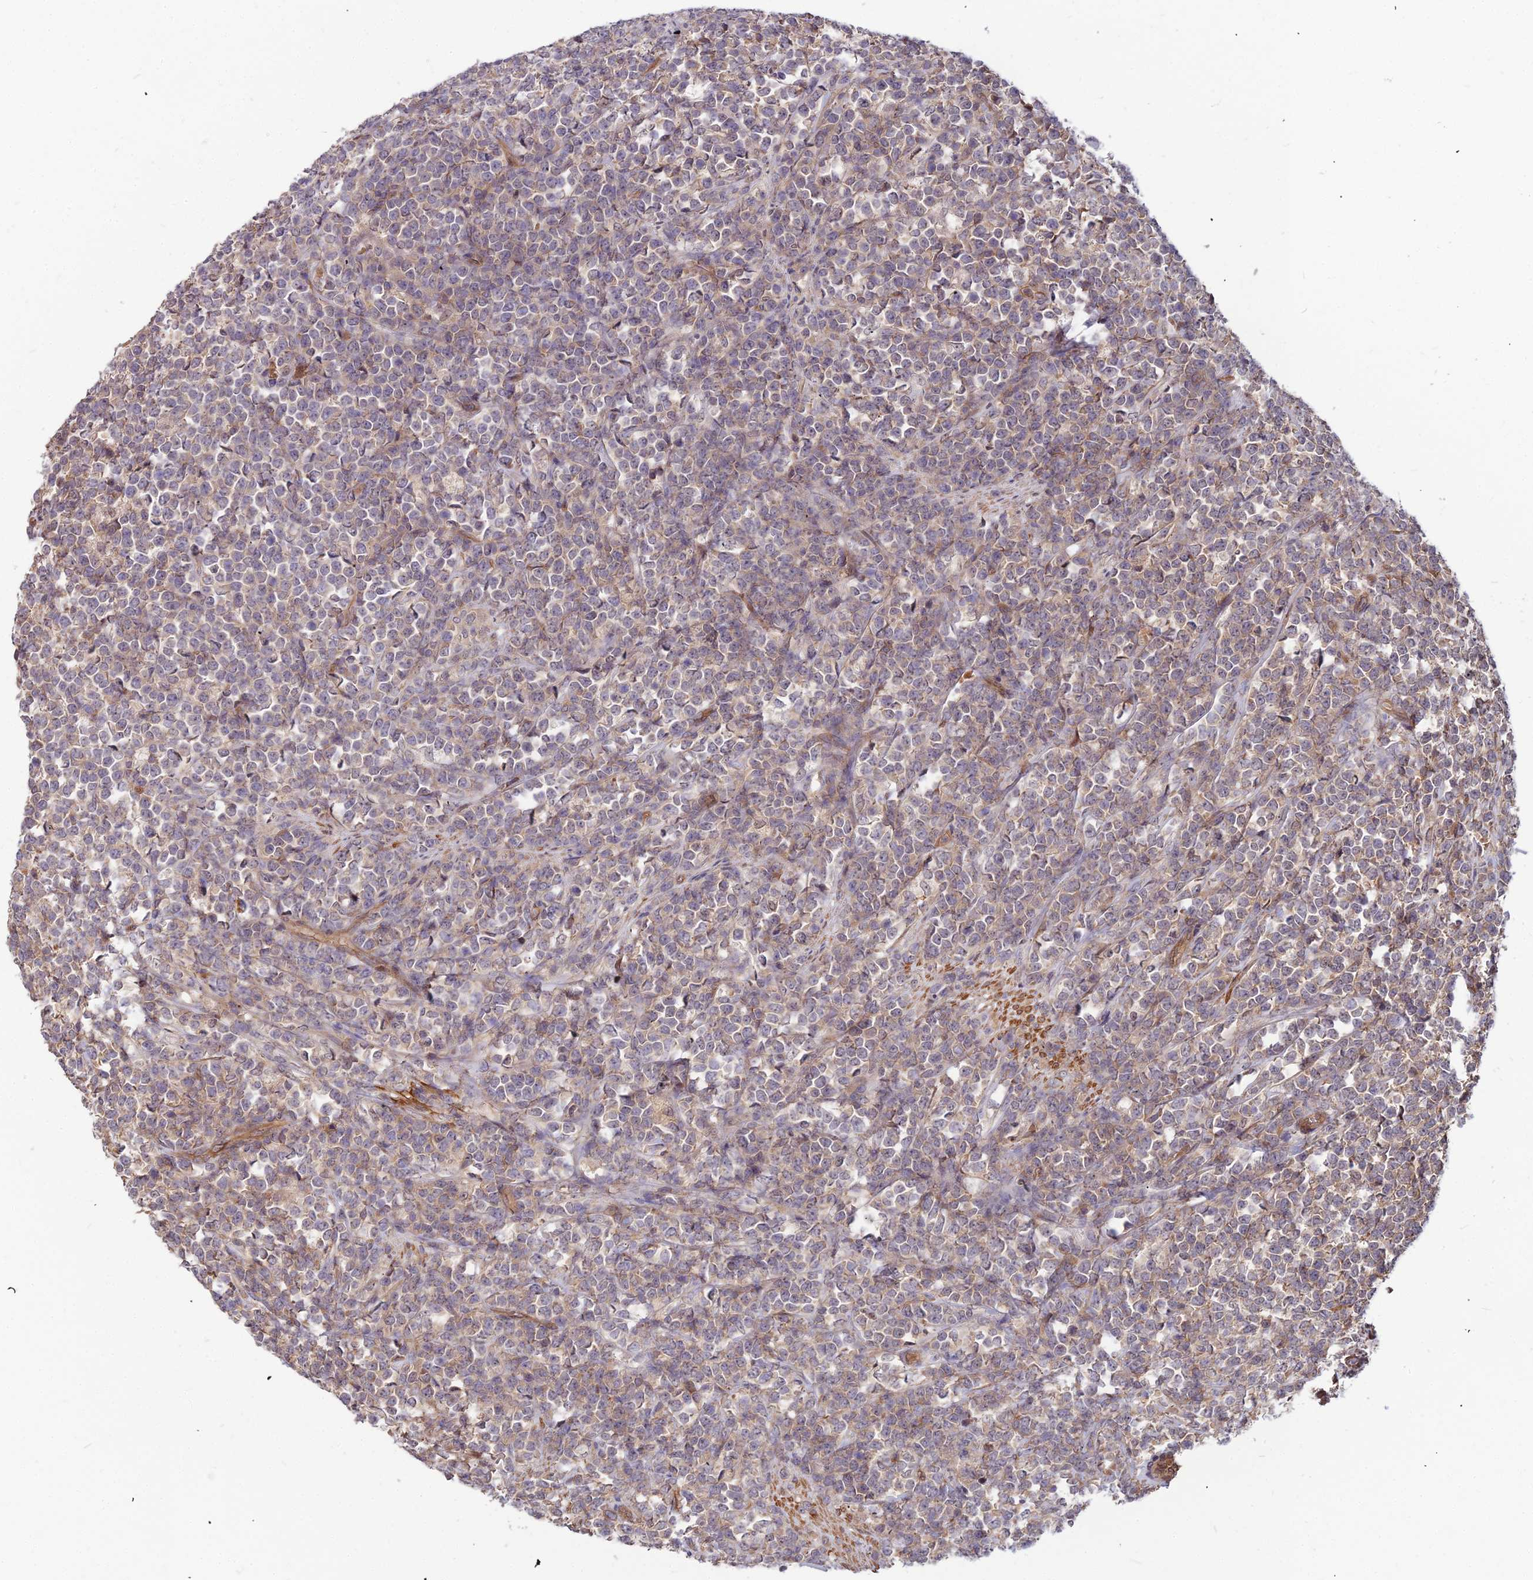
{"staining": {"intensity": "weak", "quantity": "25%-75%", "location": "cytoplasmic/membranous"}, "tissue": "lymphoma", "cell_type": "Tumor cells", "image_type": "cancer", "snomed": [{"axis": "morphology", "description": "Malignant lymphoma, non-Hodgkin's type, High grade"}, {"axis": "topography", "description": "Small intestine"}], "caption": "Immunohistochemical staining of high-grade malignant lymphoma, non-Hodgkin's type displays low levels of weak cytoplasmic/membranous protein staining in about 25%-75% of tumor cells.", "gene": "ZNF467", "patient": {"sex": "male", "age": 8}}